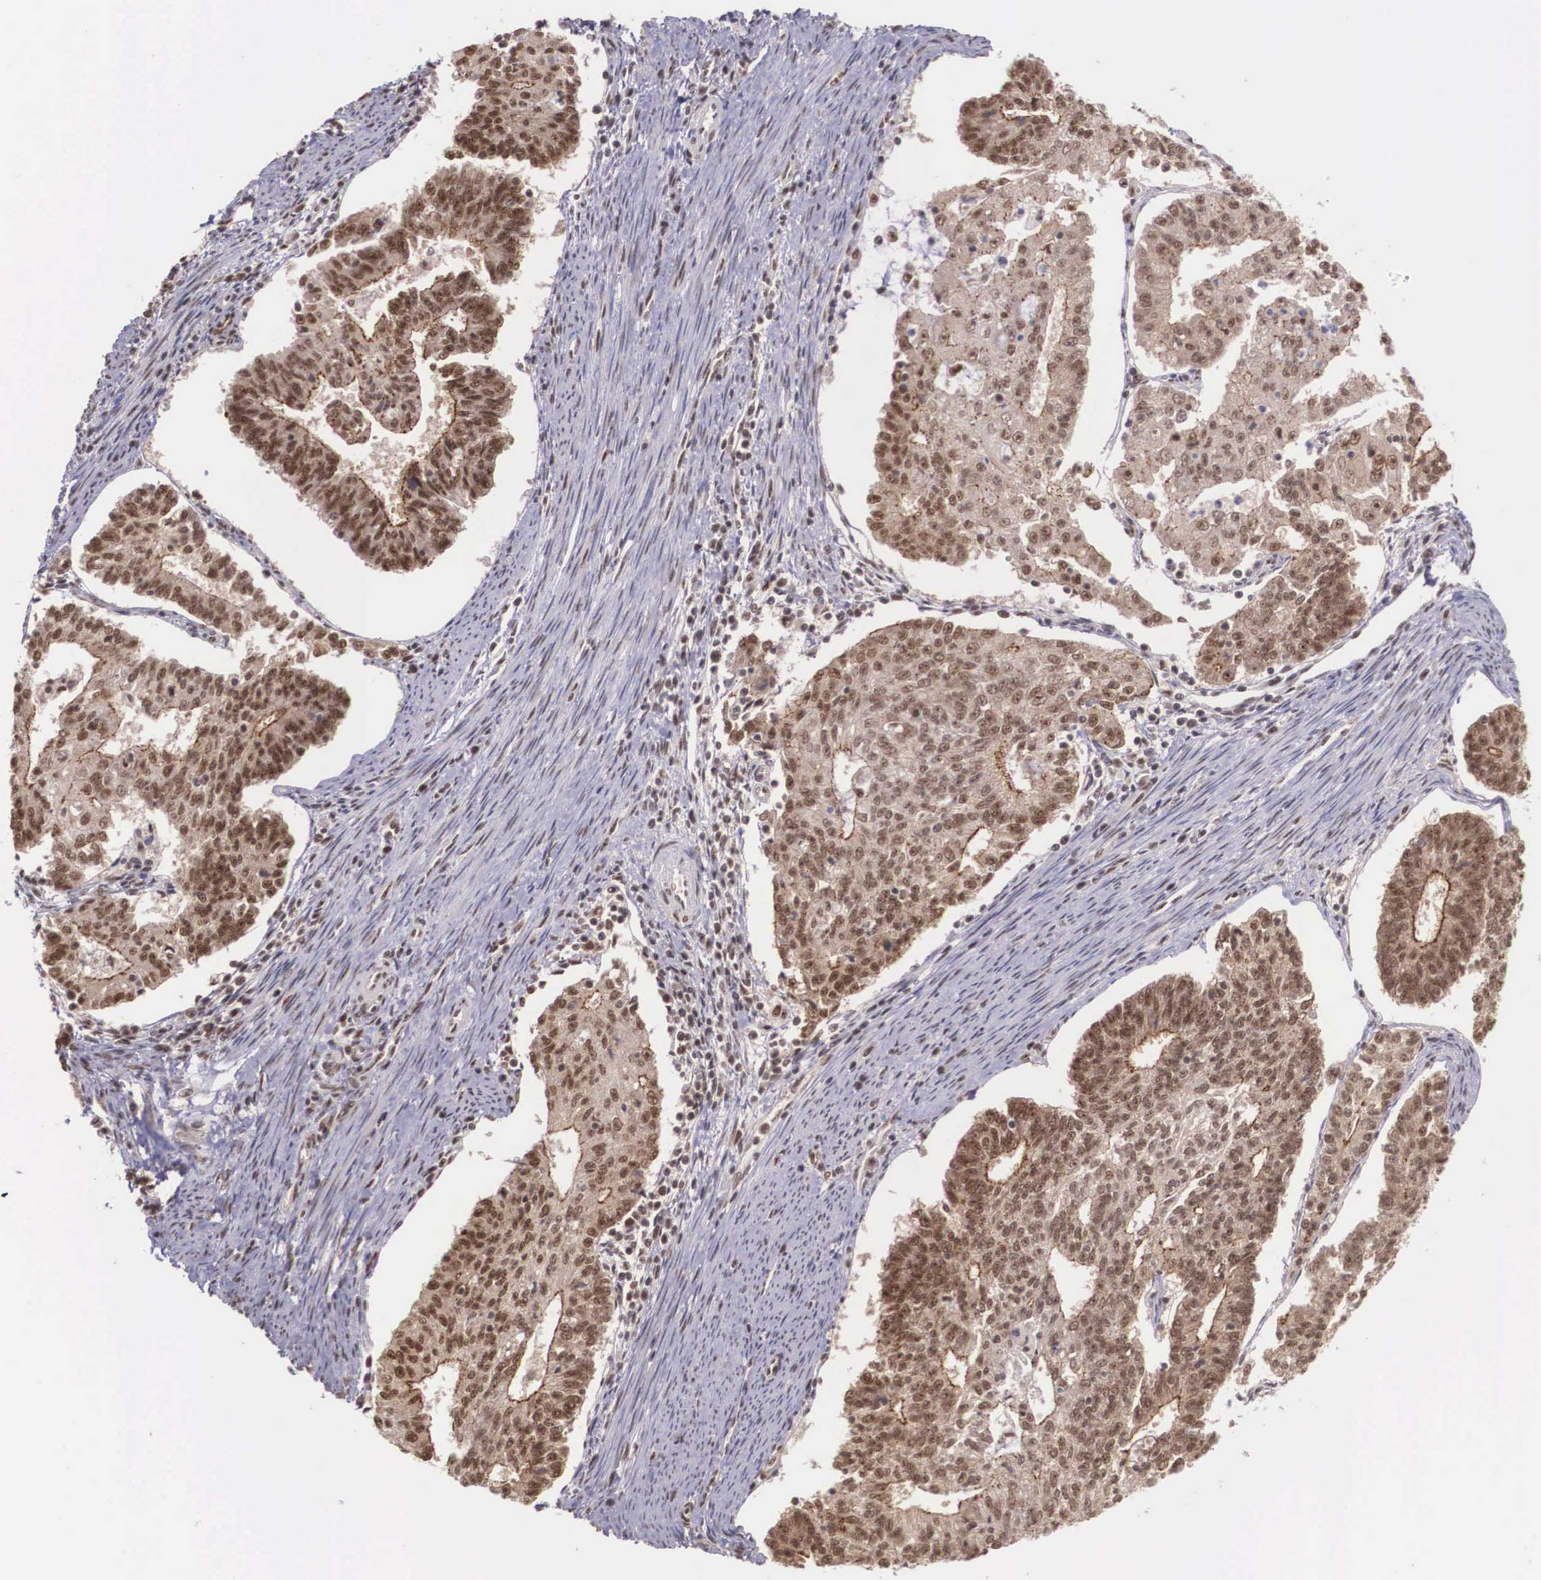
{"staining": {"intensity": "strong", "quantity": ">75%", "location": "cytoplasmic/membranous,nuclear"}, "tissue": "endometrial cancer", "cell_type": "Tumor cells", "image_type": "cancer", "snomed": [{"axis": "morphology", "description": "Adenocarcinoma, NOS"}, {"axis": "topography", "description": "Endometrium"}], "caption": "Protein positivity by immunohistochemistry (IHC) displays strong cytoplasmic/membranous and nuclear expression in about >75% of tumor cells in endometrial cancer (adenocarcinoma).", "gene": "POLR2F", "patient": {"sex": "female", "age": 56}}